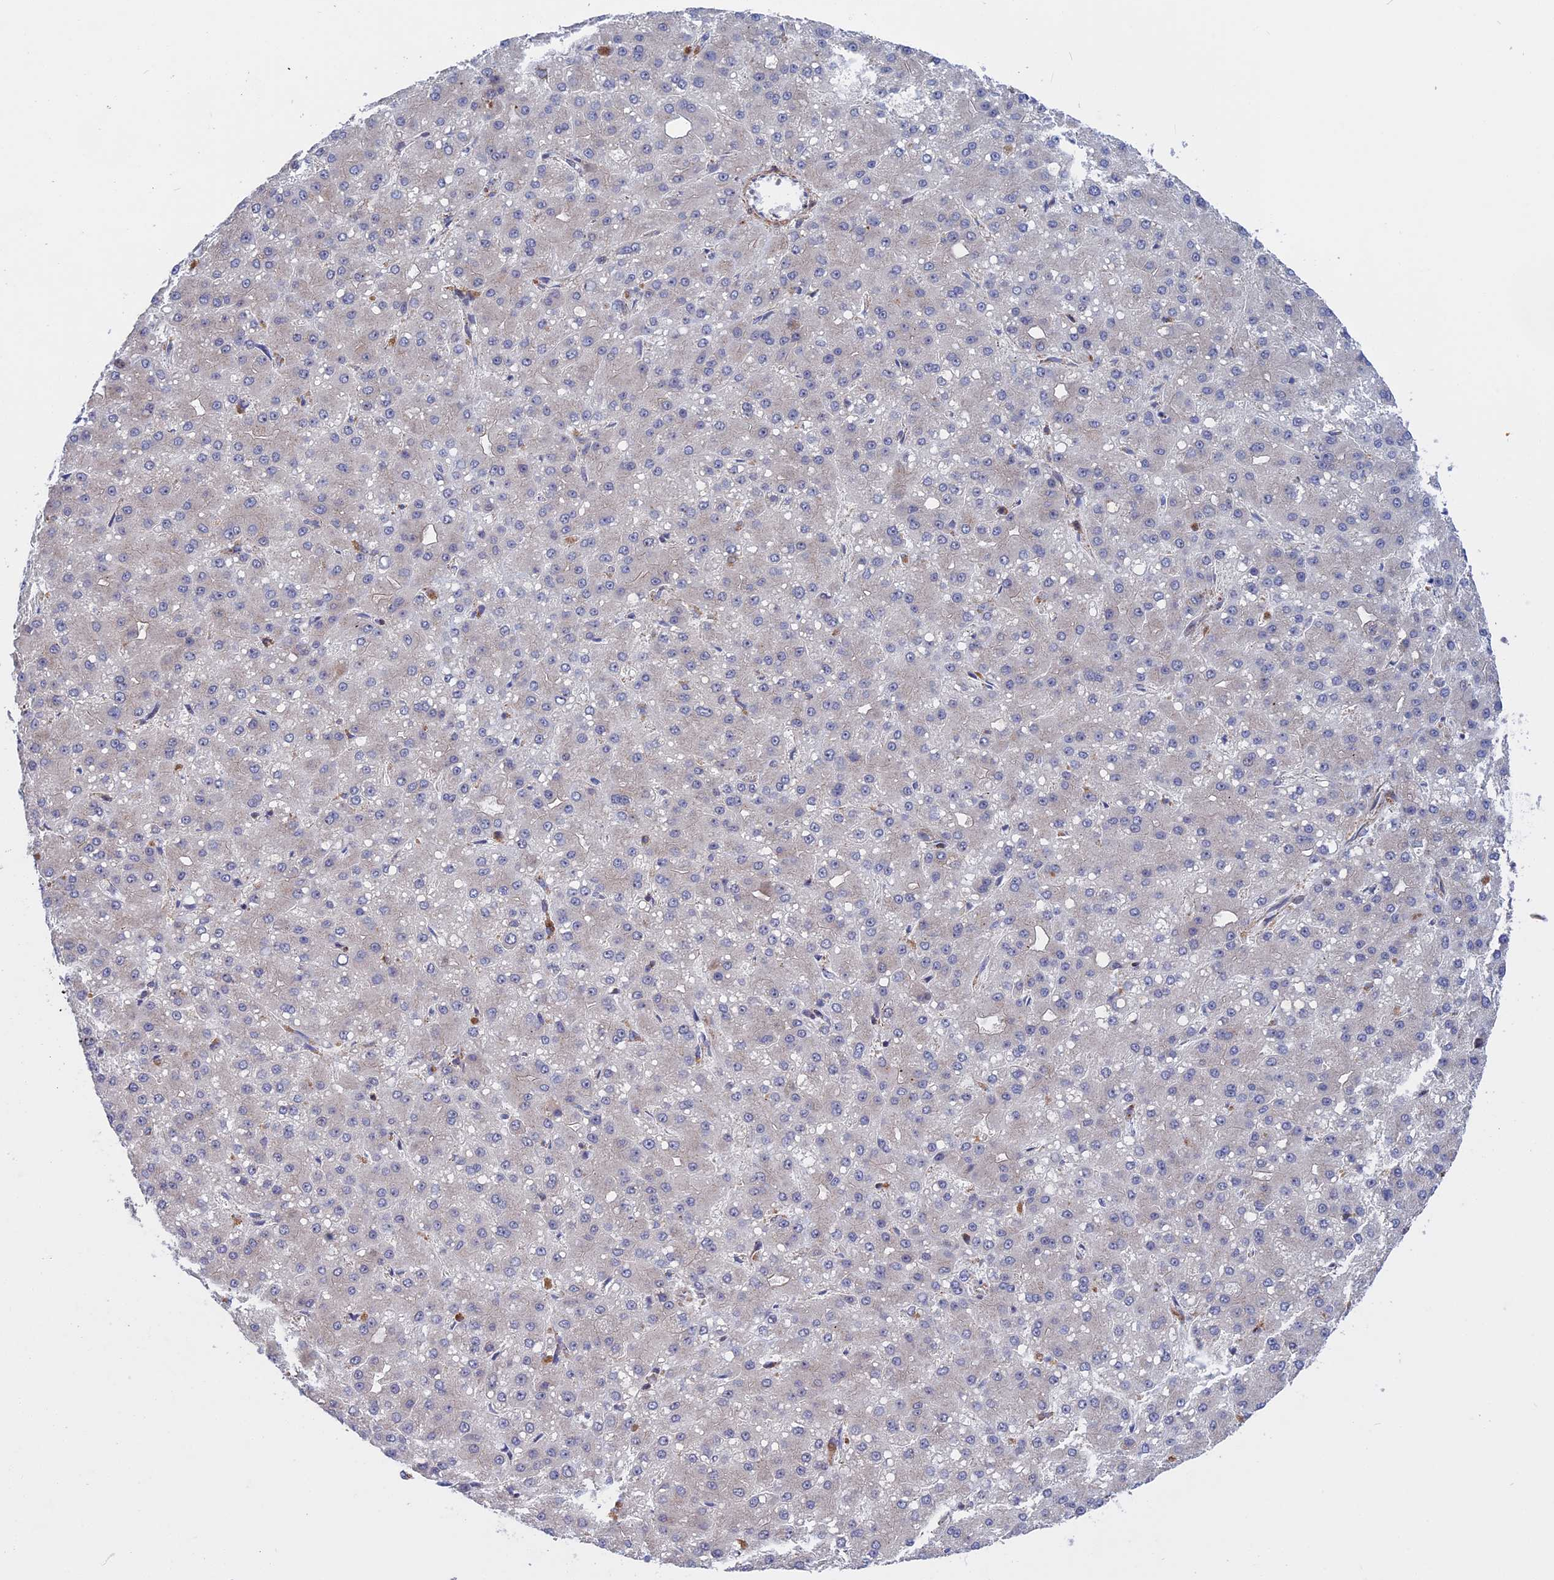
{"staining": {"intensity": "negative", "quantity": "none", "location": "none"}, "tissue": "liver cancer", "cell_type": "Tumor cells", "image_type": "cancer", "snomed": [{"axis": "morphology", "description": "Carcinoma, Hepatocellular, NOS"}, {"axis": "topography", "description": "Liver"}], "caption": "Tumor cells show no significant staining in liver hepatocellular carcinoma.", "gene": "LYPD5", "patient": {"sex": "male", "age": 67}}